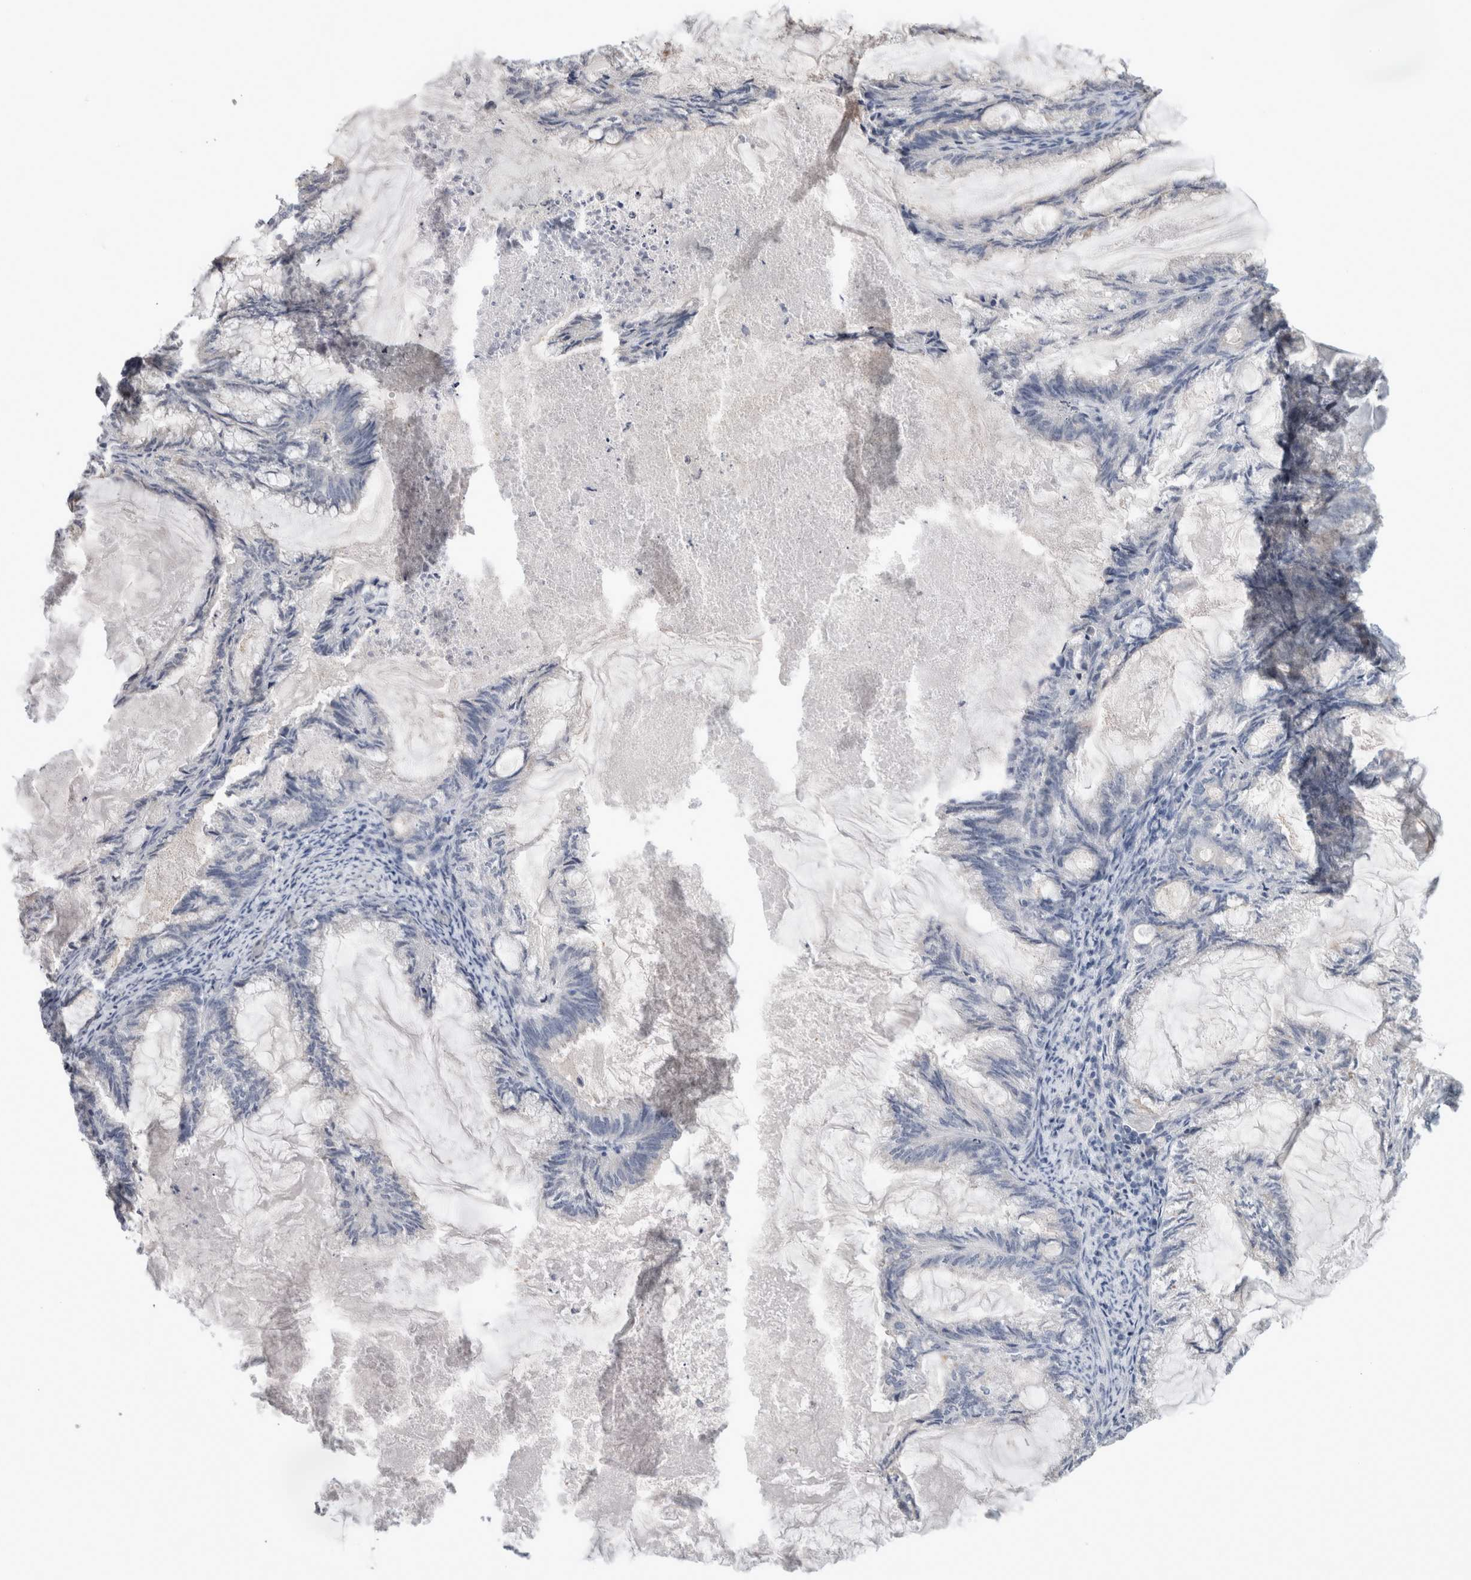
{"staining": {"intensity": "negative", "quantity": "none", "location": "none"}, "tissue": "endometrial cancer", "cell_type": "Tumor cells", "image_type": "cancer", "snomed": [{"axis": "morphology", "description": "Adenocarcinoma, NOS"}, {"axis": "topography", "description": "Endometrium"}], "caption": "The photomicrograph reveals no staining of tumor cells in endometrial cancer (adenocarcinoma).", "gene": "SMAP2", "patient": {"sex": "female", "age": 86}}